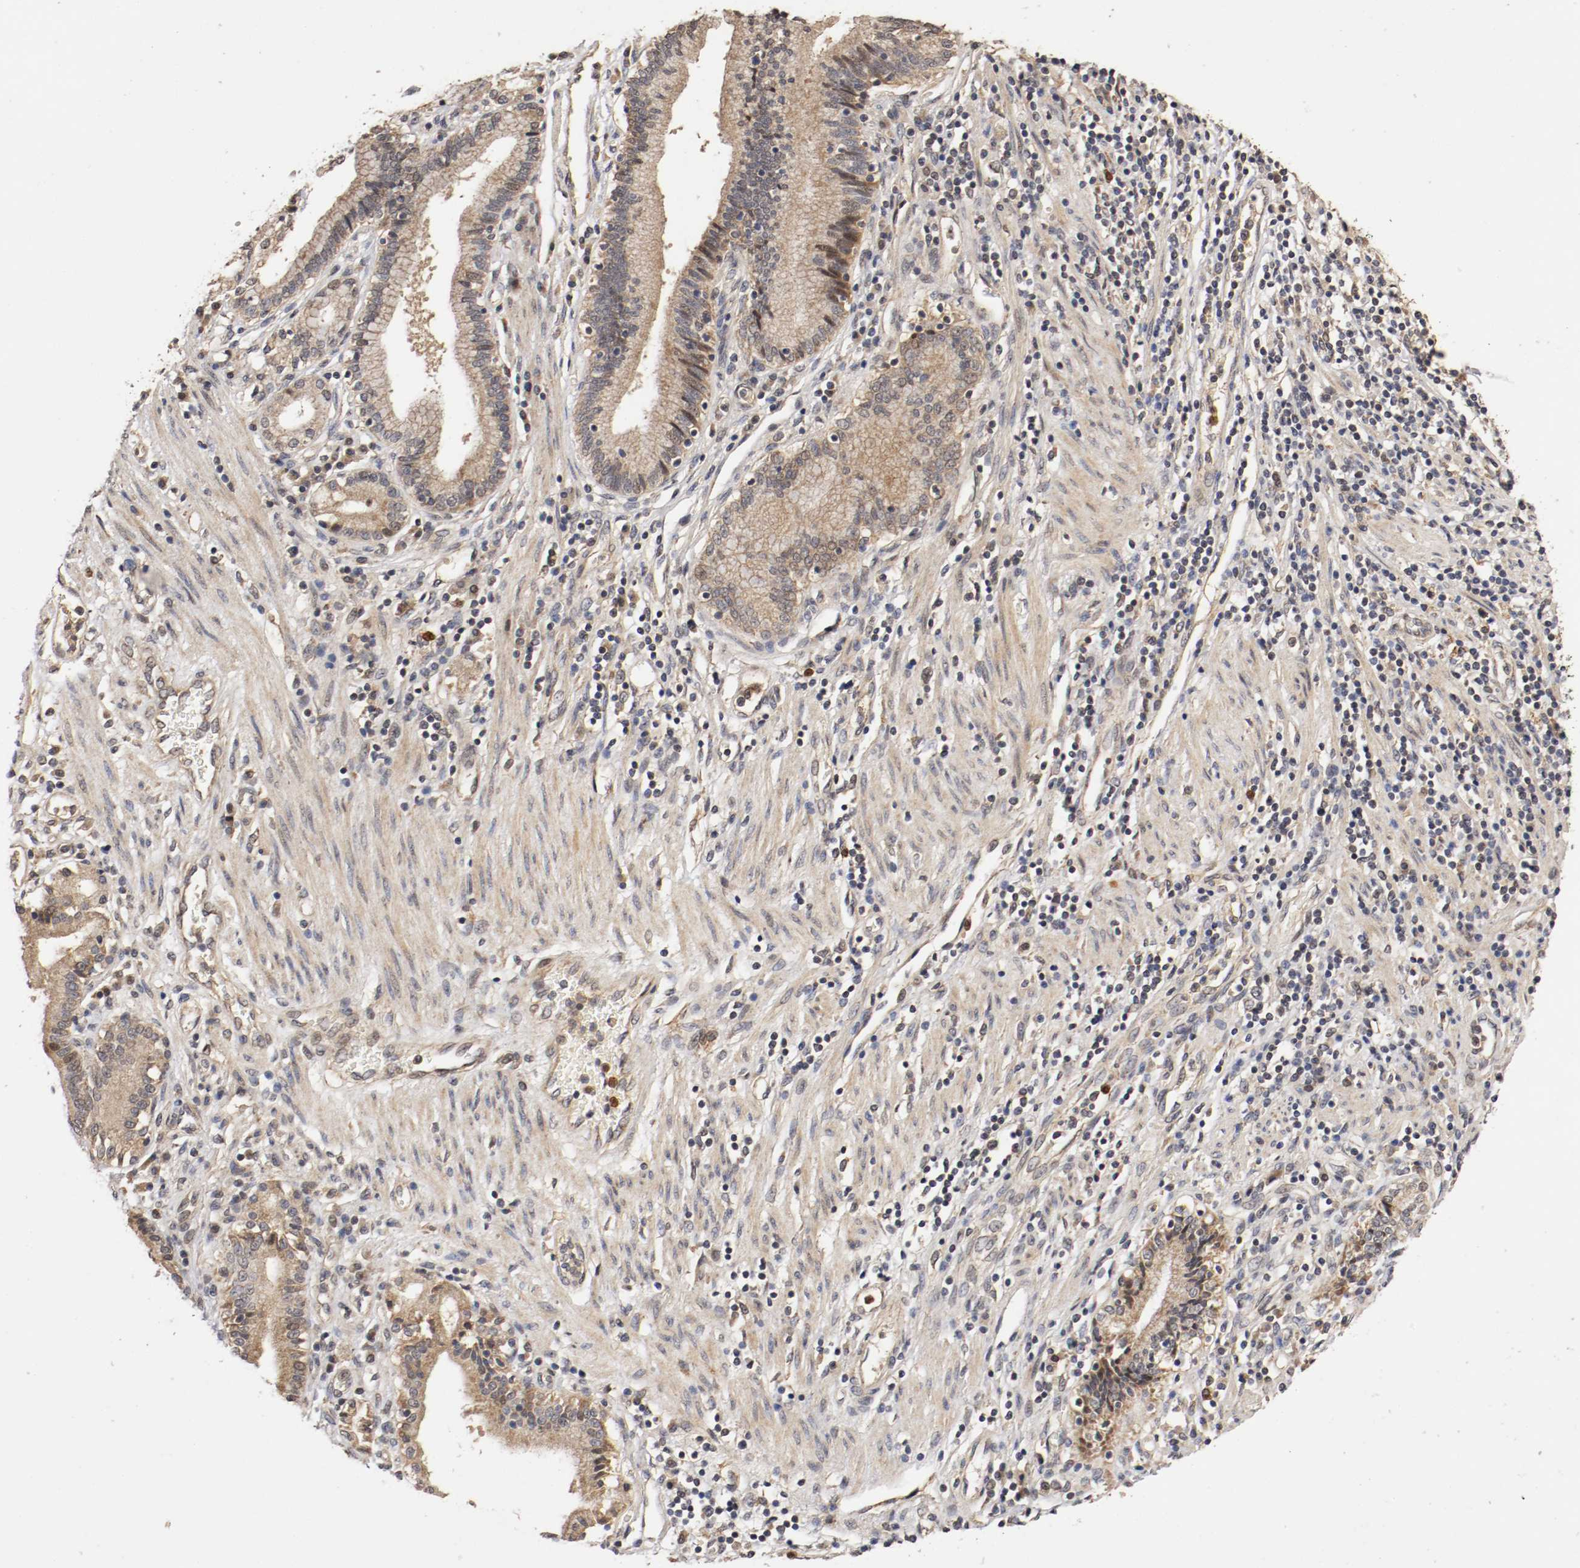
{"staining": {"intensity": "moderate", "quantity": "25%-75%", "location": "cytoplasmic/membranous,nuclear"}, "tissue": "pancreatic cancer", "cell_type": "Tumor cells", "image_type": "cancer", "snomed": [{"axis": "morphology", "description": "Adenocarcinoma, NOS"}, {"axis": "topography", "description": "Pancreas"}], "caption": "Immunohistochemical staining of human pancreatic cancer reveals medium levels of moderate cytoplasmic/membranous and nuclear protein expression in approximately 25%-75% of tumor cells. Immunohistochemistry stains the protein in brown and the nuclei are stained blue.", "gene": "TNFRSF1B", "patient": {"sex": "female", "age": 48}}